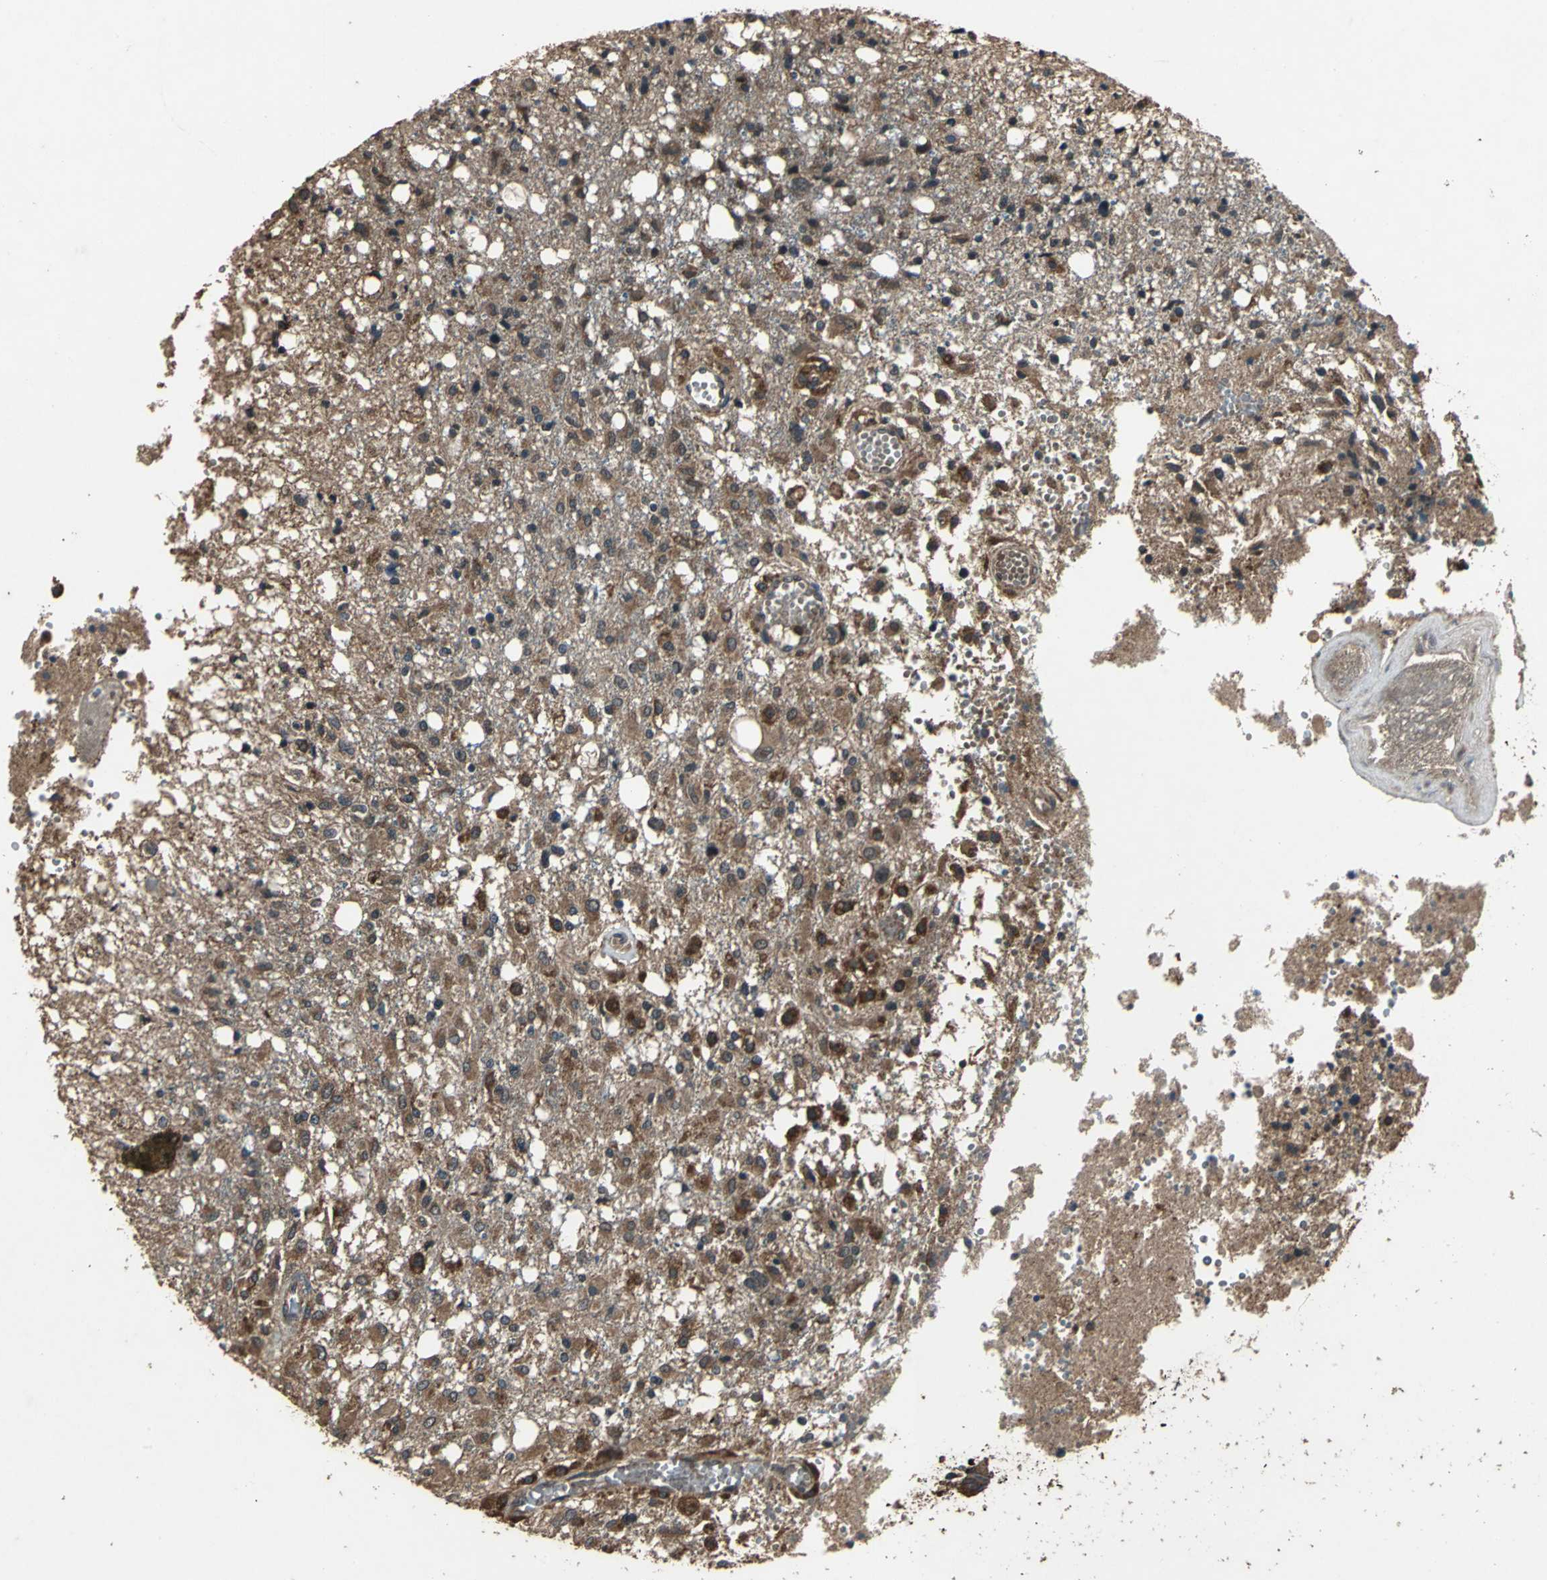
{"staining": {"intensity": "strong", "quantity": ">75%", "location": "cytoplasmic/membranous,nuclear"}, "tissue": "glioma", "cell_type": "Tumor cells", "image_type": "cancer", "snomed": [{"axis": "morphology", "description": "Glioma, malignant, High grade"}, {"axis": "topography", "description": "Cerebral cortex"}], "caption": "Tumor cells exhibit high levels of strong cytoplasmic/membranous and nuclear staining in about >75% of cells in human glioma.", "gene": "ZNF608", "patient": {"sex": "male", "age": 76}}